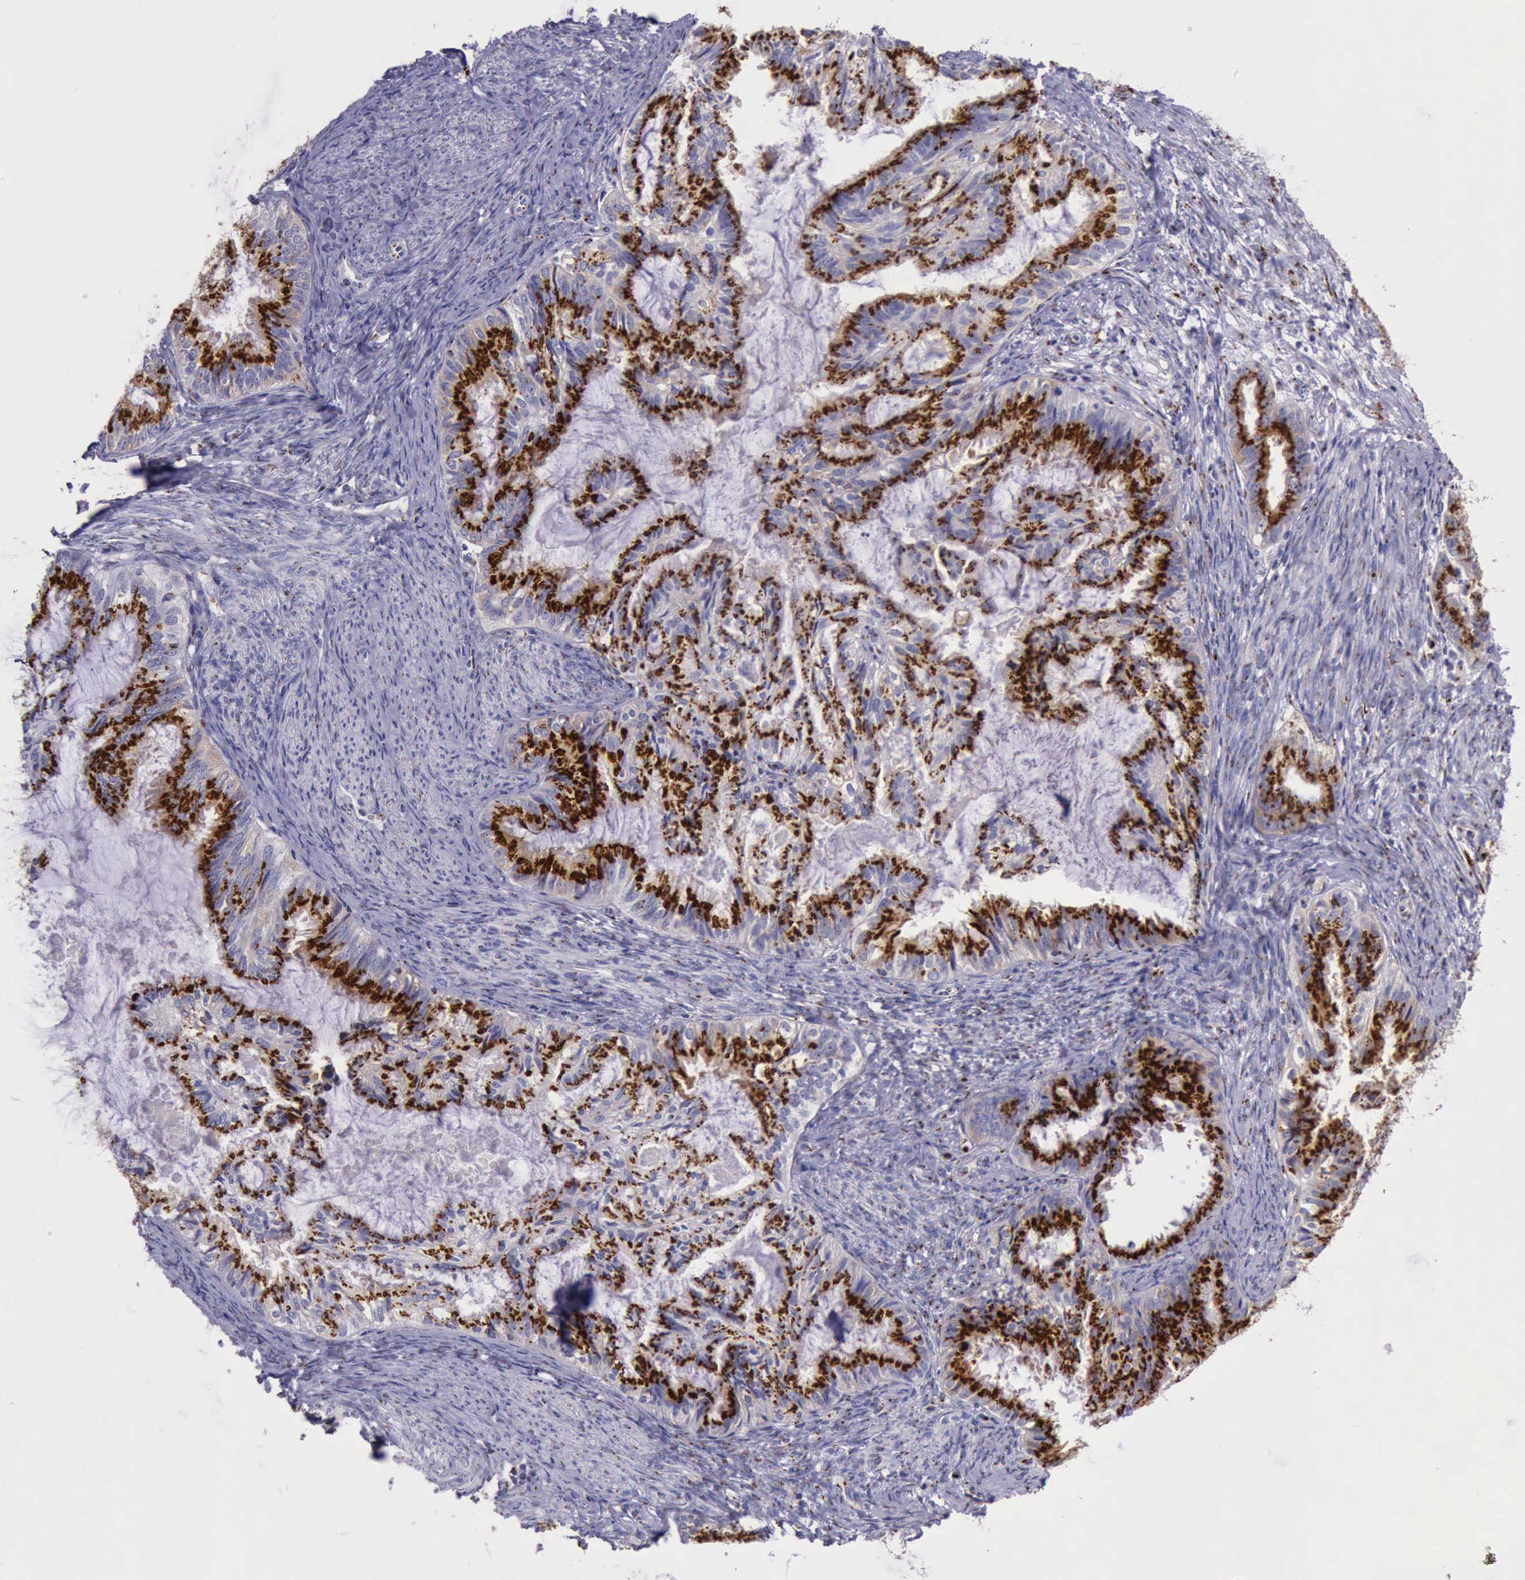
{"staining": {"intensity": "strong", "quantity": ">75%", "location": "cytoplasmic/membranous"}, "tissue": "endometrial cancer", "cell_type": "Tumor cells", "image_type": "cancer", "snomed": [{"axis": "morphology", "description": "Adenocarcinoma, NOS"}, {"axis": "topography", "description": "Endometrium"}], "caption": "DAB immunohistochemical staining of human endometrial cancer (adenocarcinoma) shows strong cytoplasmic/membranous protein staining in about >75% of tumor cells. (DAB (3,3'-diaminobenzidine) IHC, brown staining for protein, blue staining for nuclei).", "gene": "GOLGA5", "patient": {"sex": "female", "age": 86}}